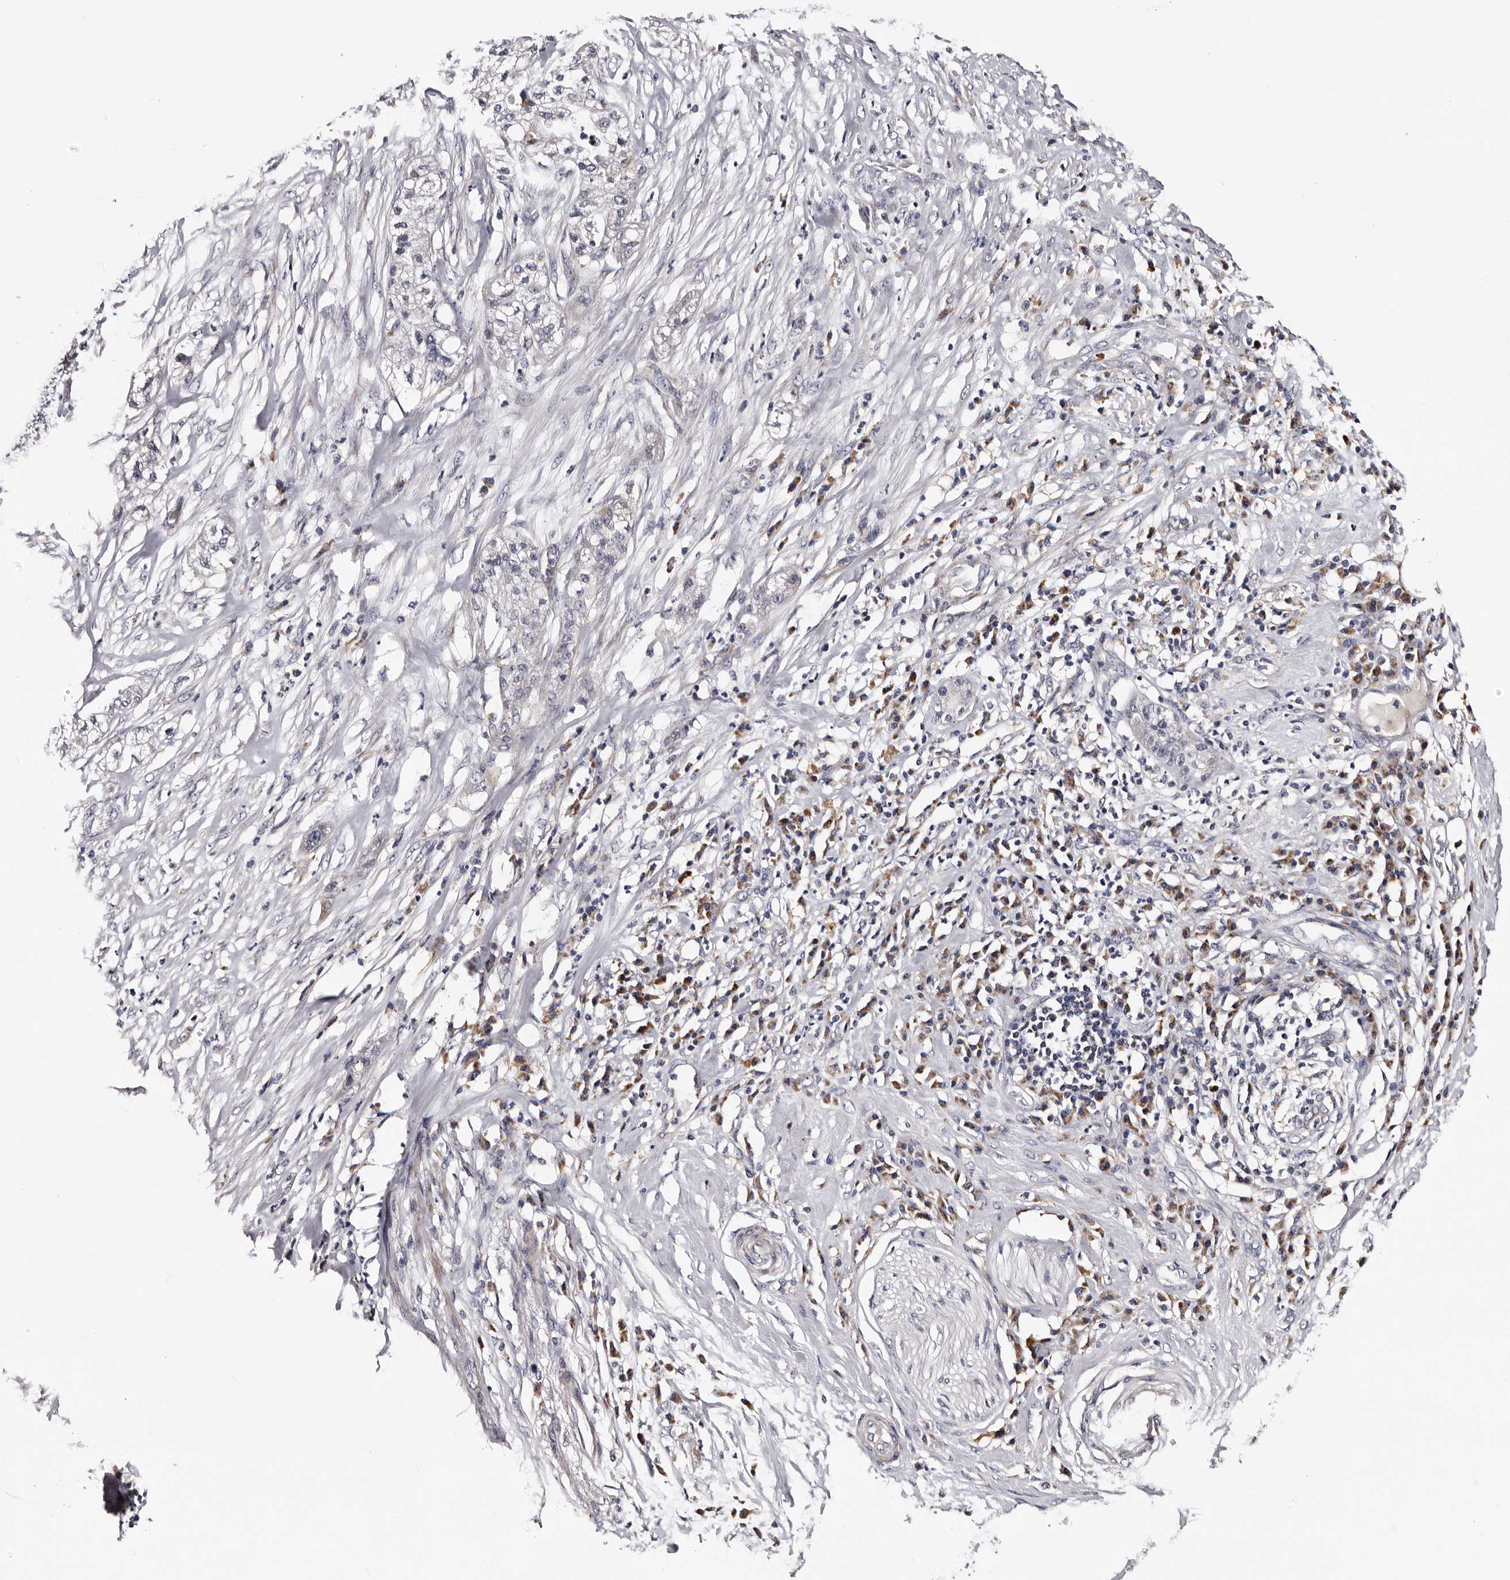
{"staining": {"intensity": "negative", "quantity": "none", "location": "none"}, "tissue": "pancreatic cancer", "cell_type": "Tumor cells", "image_type": "cancer", "snomed": [{"axis": "morphology", "description": "Adenocarcinoma, NOS"}, {"axis": "topography", "description": "Pancreas"}], "caption": "DAB immunohistochemical staining of human pancreatic adenocarcinoma demonstrates no significant positivity in tumor cells.", "gene": "TAF4B", "patient": {"sex": "female", "age": 78}}